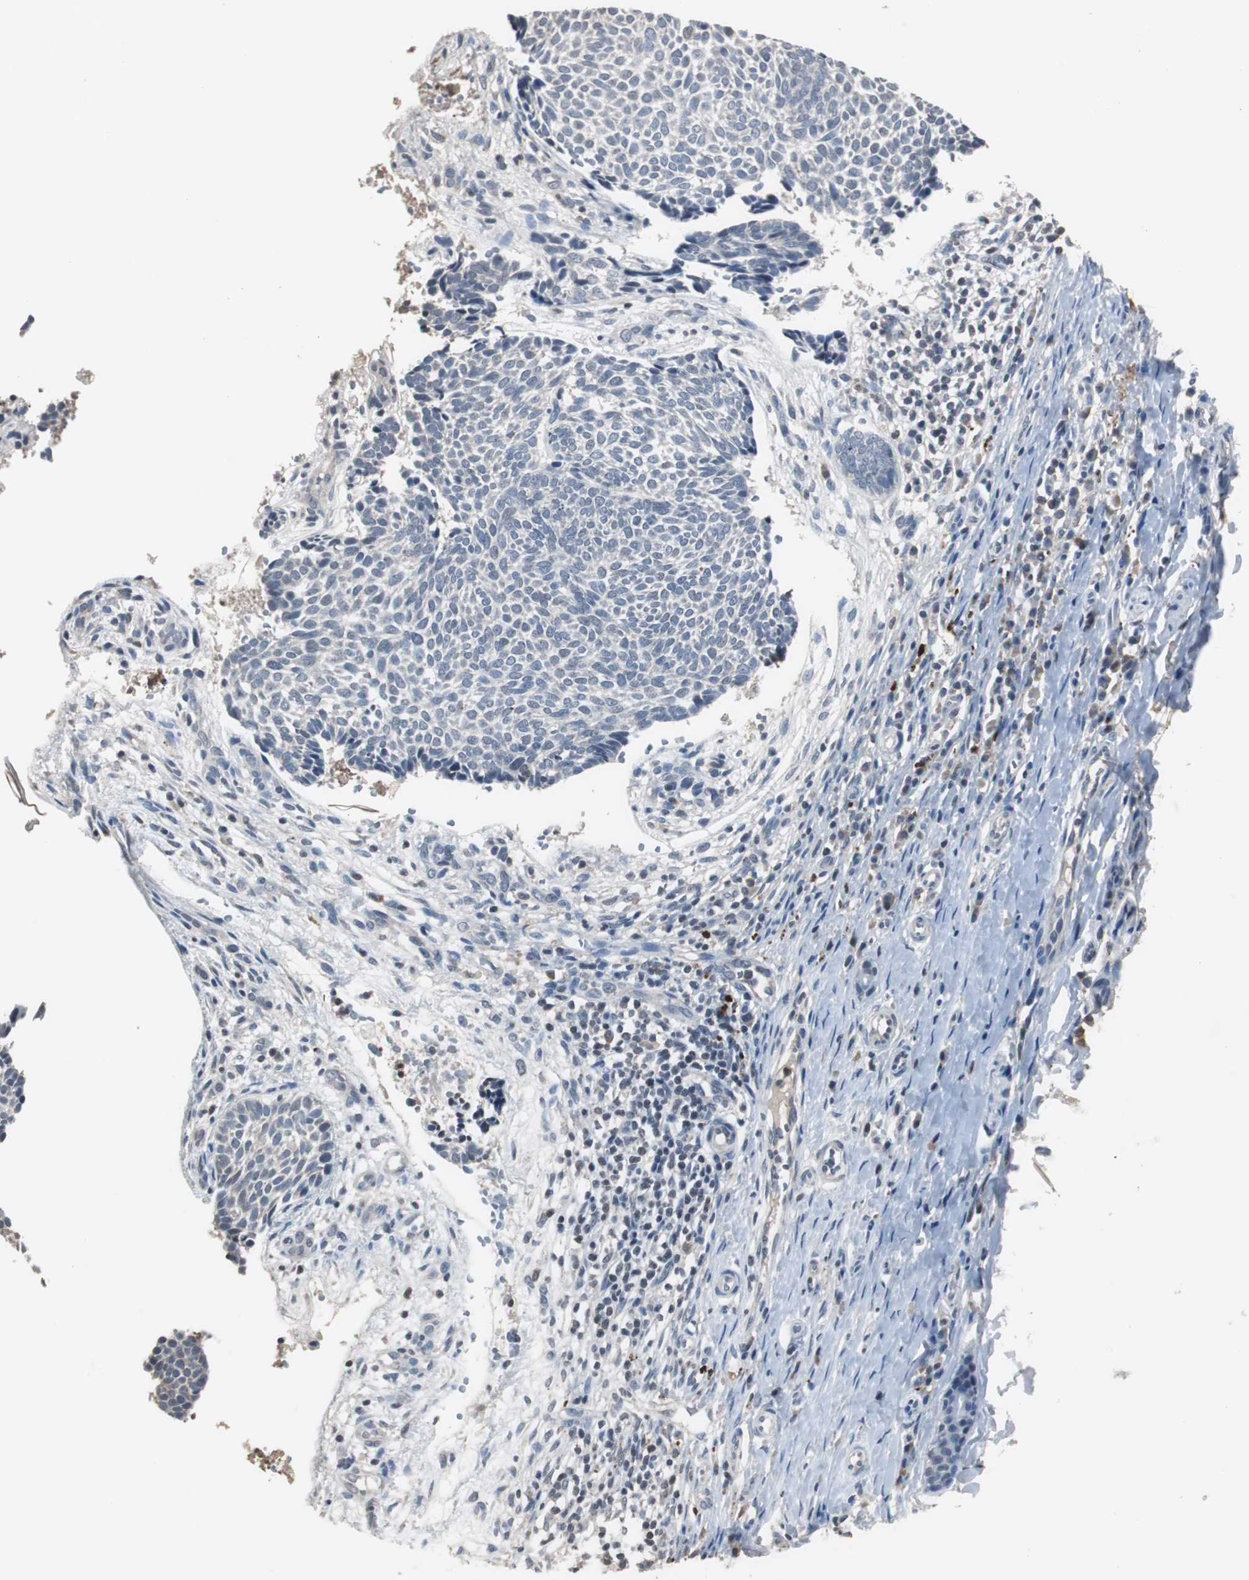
{"staining": {"intensity": "negative", "quantity": "none", "location": "none"}, "tissue": "skin cancer", "cell_type": "Tumor cells", "image_type": "cancer", "snomed": [{"axis": "morphology", "description": "Normal tissue, NOS"}, {"axis": "morphology", "description": "Basal cell carcinoma"}, {"axis": "topography", "description": "Skin"}], "caption": "High power microscopy micrograph of an immunohistochemistry (IHC) micrograph of skin cancer, revealing no significant expression in tumor cells.", "gene": "ADNP2", "patient": {"sex": "male", "age": 87}}